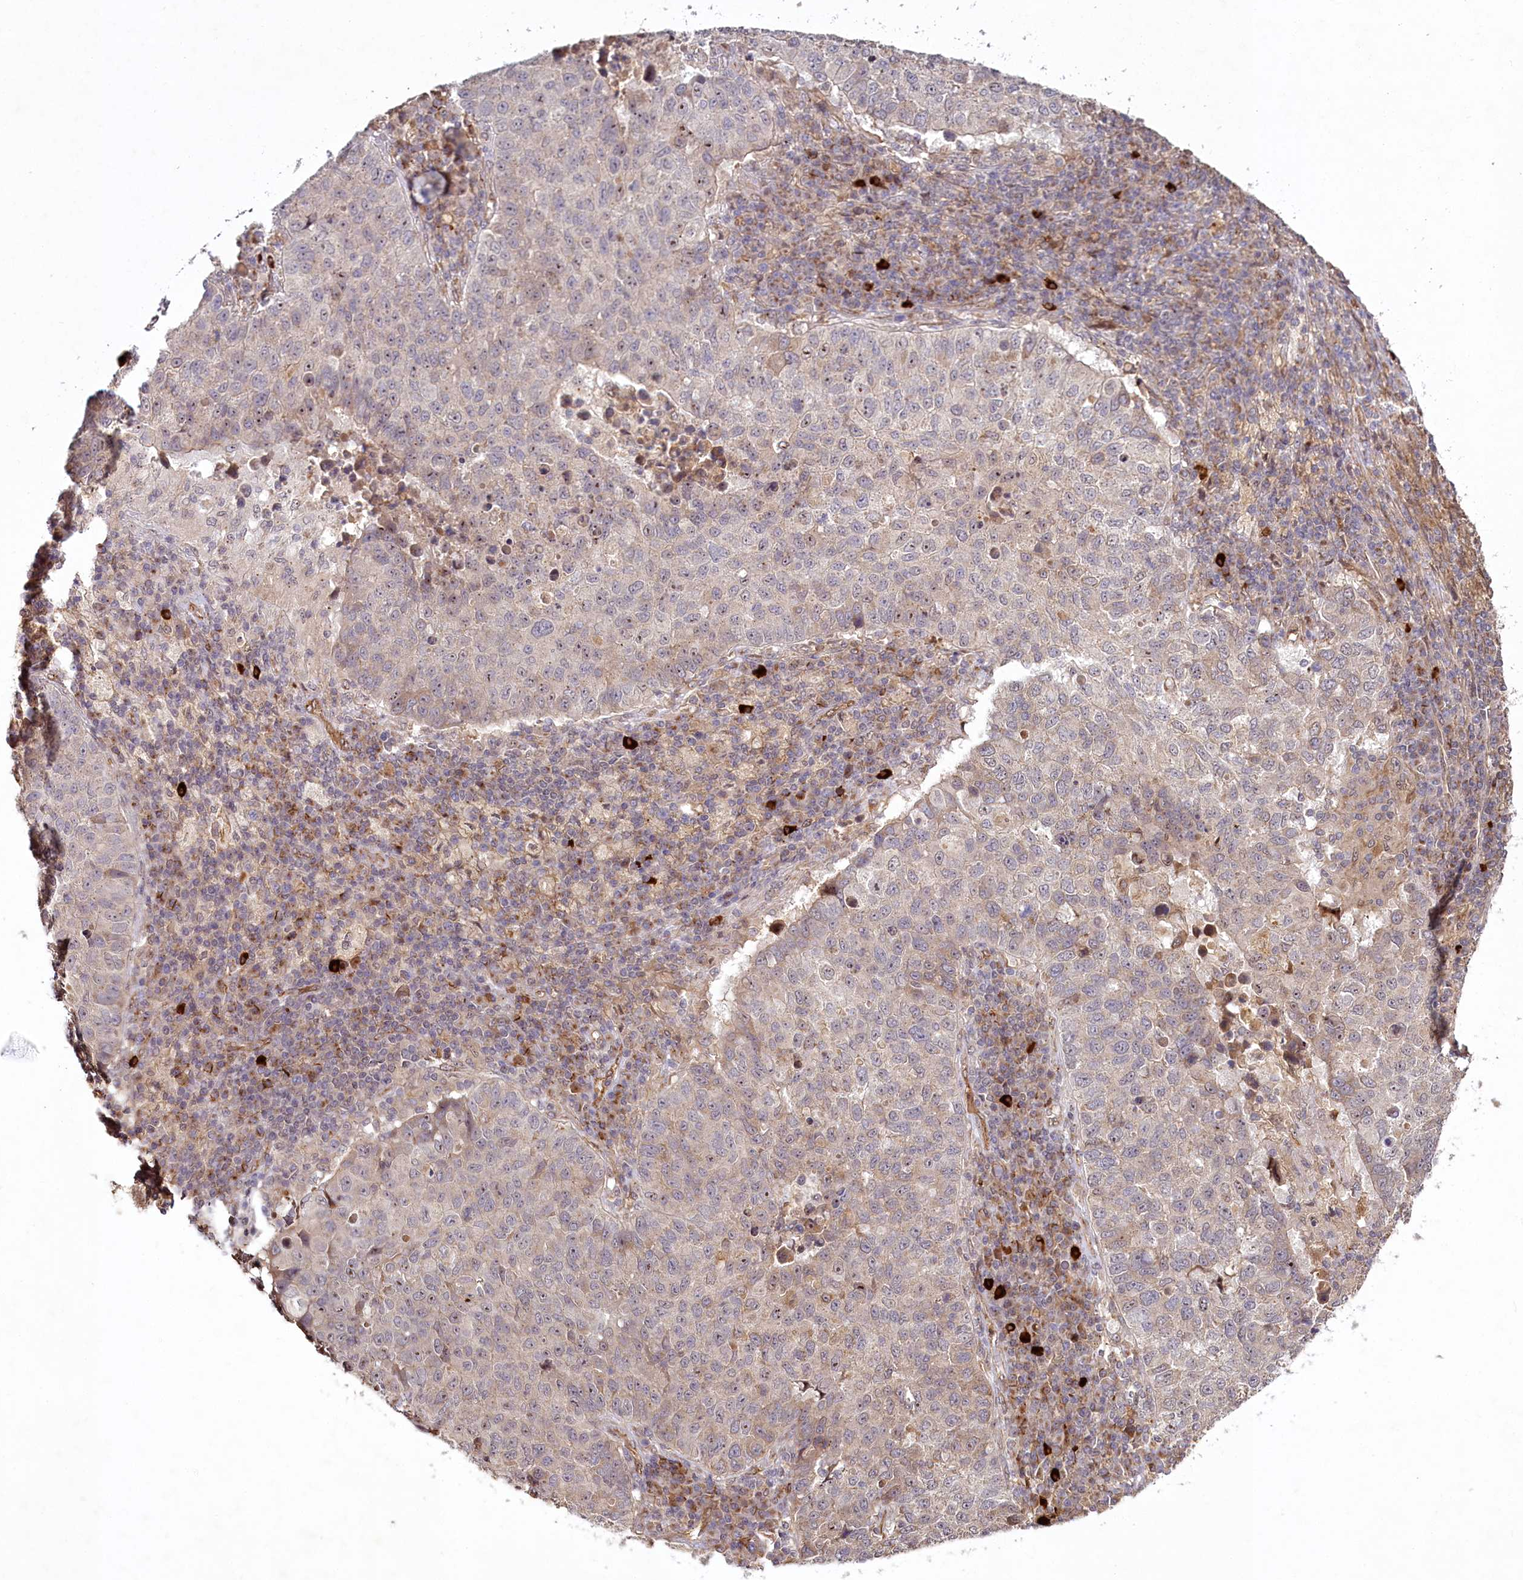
{"staining": {"intensity": "weak", "quantity": "25%-75%", "location": "nuclear"}, "tissue": "lung cancer", "cell_type": "Tumor cells", "image_type": "cancer", "snomed": [{"axis": "morphology", "description": "Squamous cell carcinoma, NOS"}, {"axis": "topography", "description": "Lung"}], "caption": "Lung cancer (squamous cell carcinoma) tissue reveals weak nuclear staining in about 25%-75% of tumor cells (brown staining indicates protein expression, while blue staining denotes nuclei).", "gene": "ALKBH8", "patient": {"sex": "male", "age": 73}}